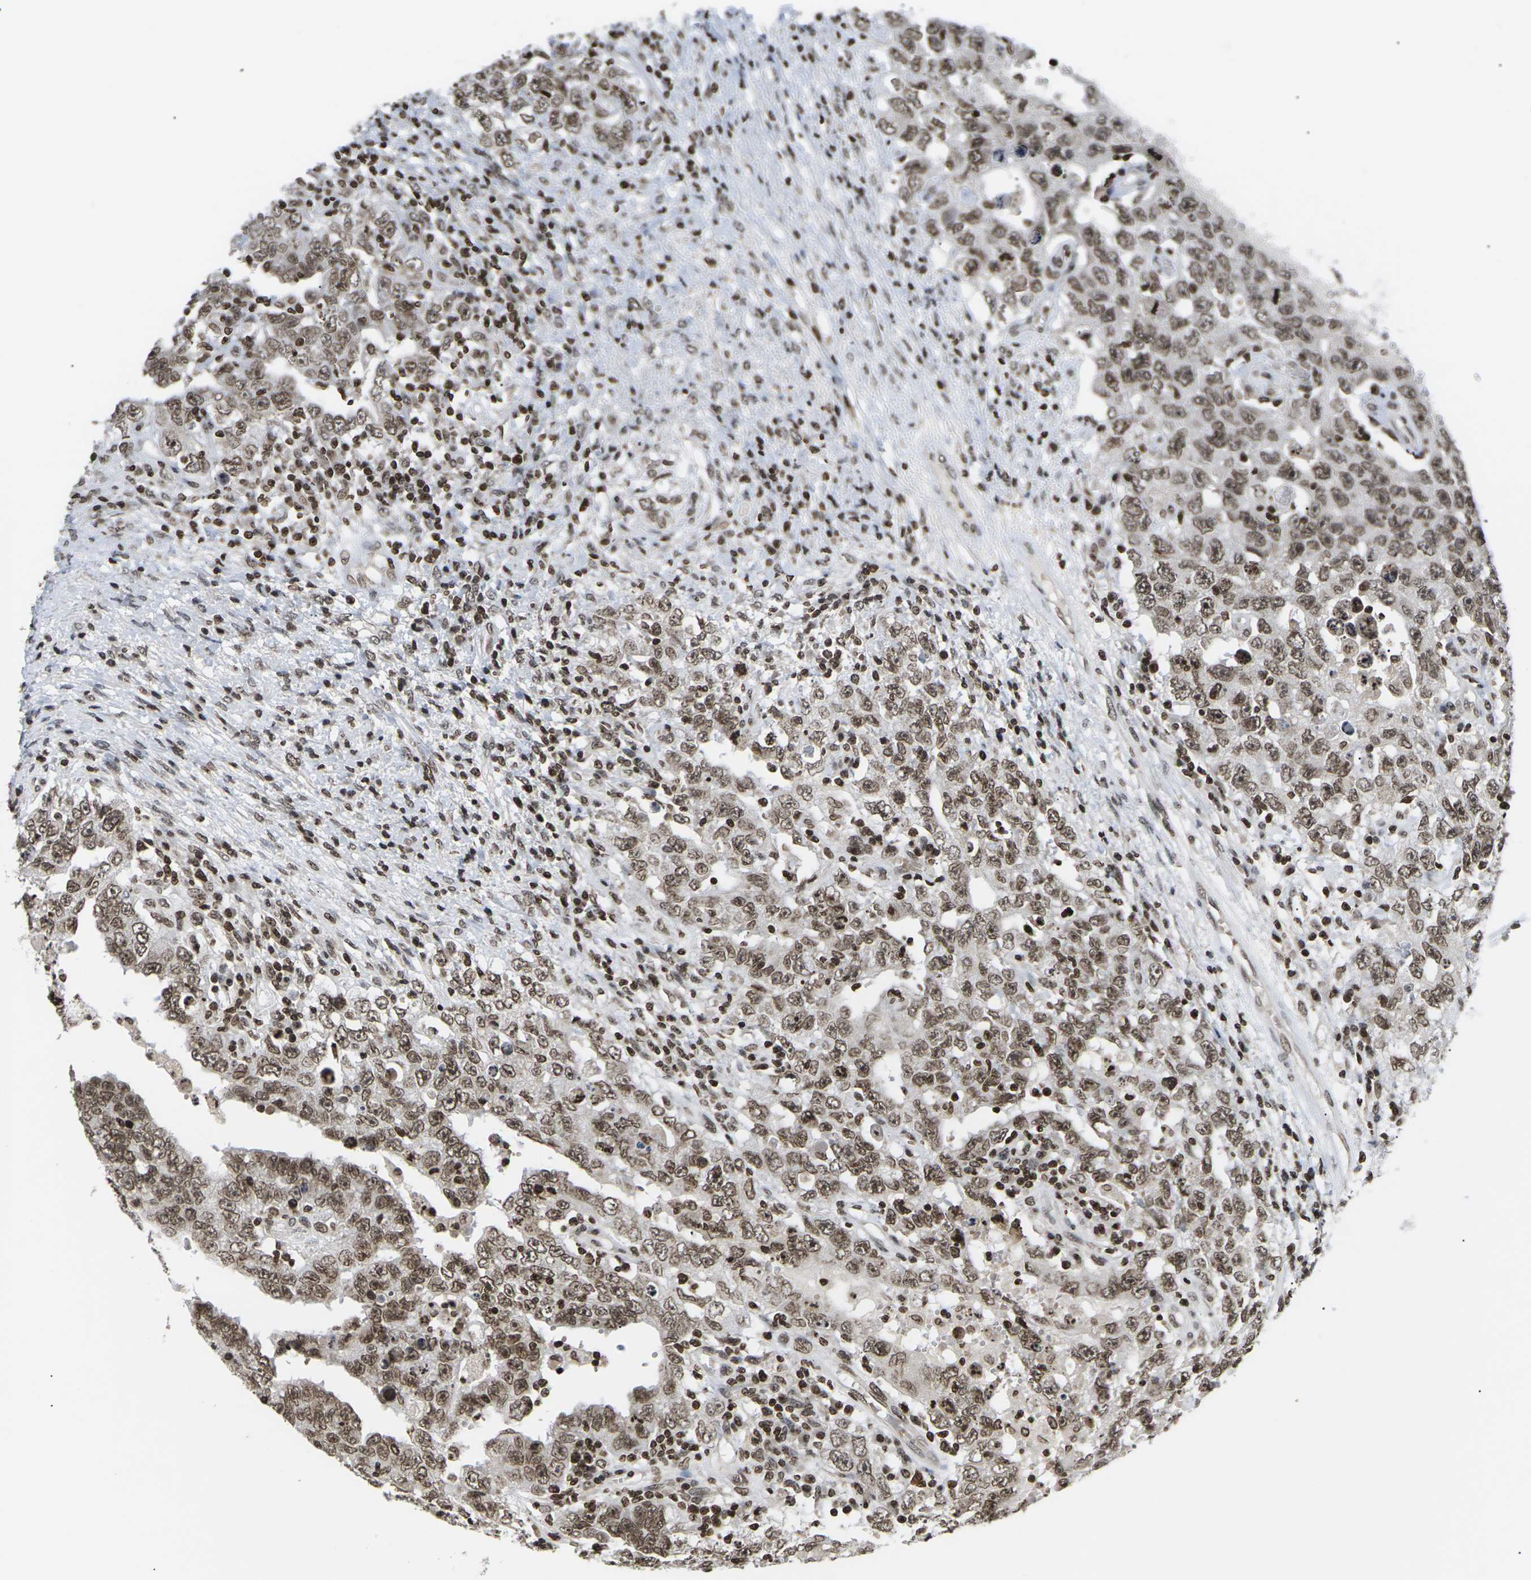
{"staining": {"intensity": "moderate", "quantity": ">75%", "location": "nuclear"}, "tissue": "testis cancer", "cell_type": "Tumor cells", "image_type": "cancer", "snomed": [{"axis": "morphology", "description": "Carcinoma, Embryonal, NOS"}, {"axis": "topography", "description": "Testis"}], "caption": "A histopathology image of human embryonal carcinoma (testis) stained for a protein exhibits moderate nuclear brown staining in tumor cells.", "gene": "ETV5", "patient": {"sex": "male", "age": 26}}